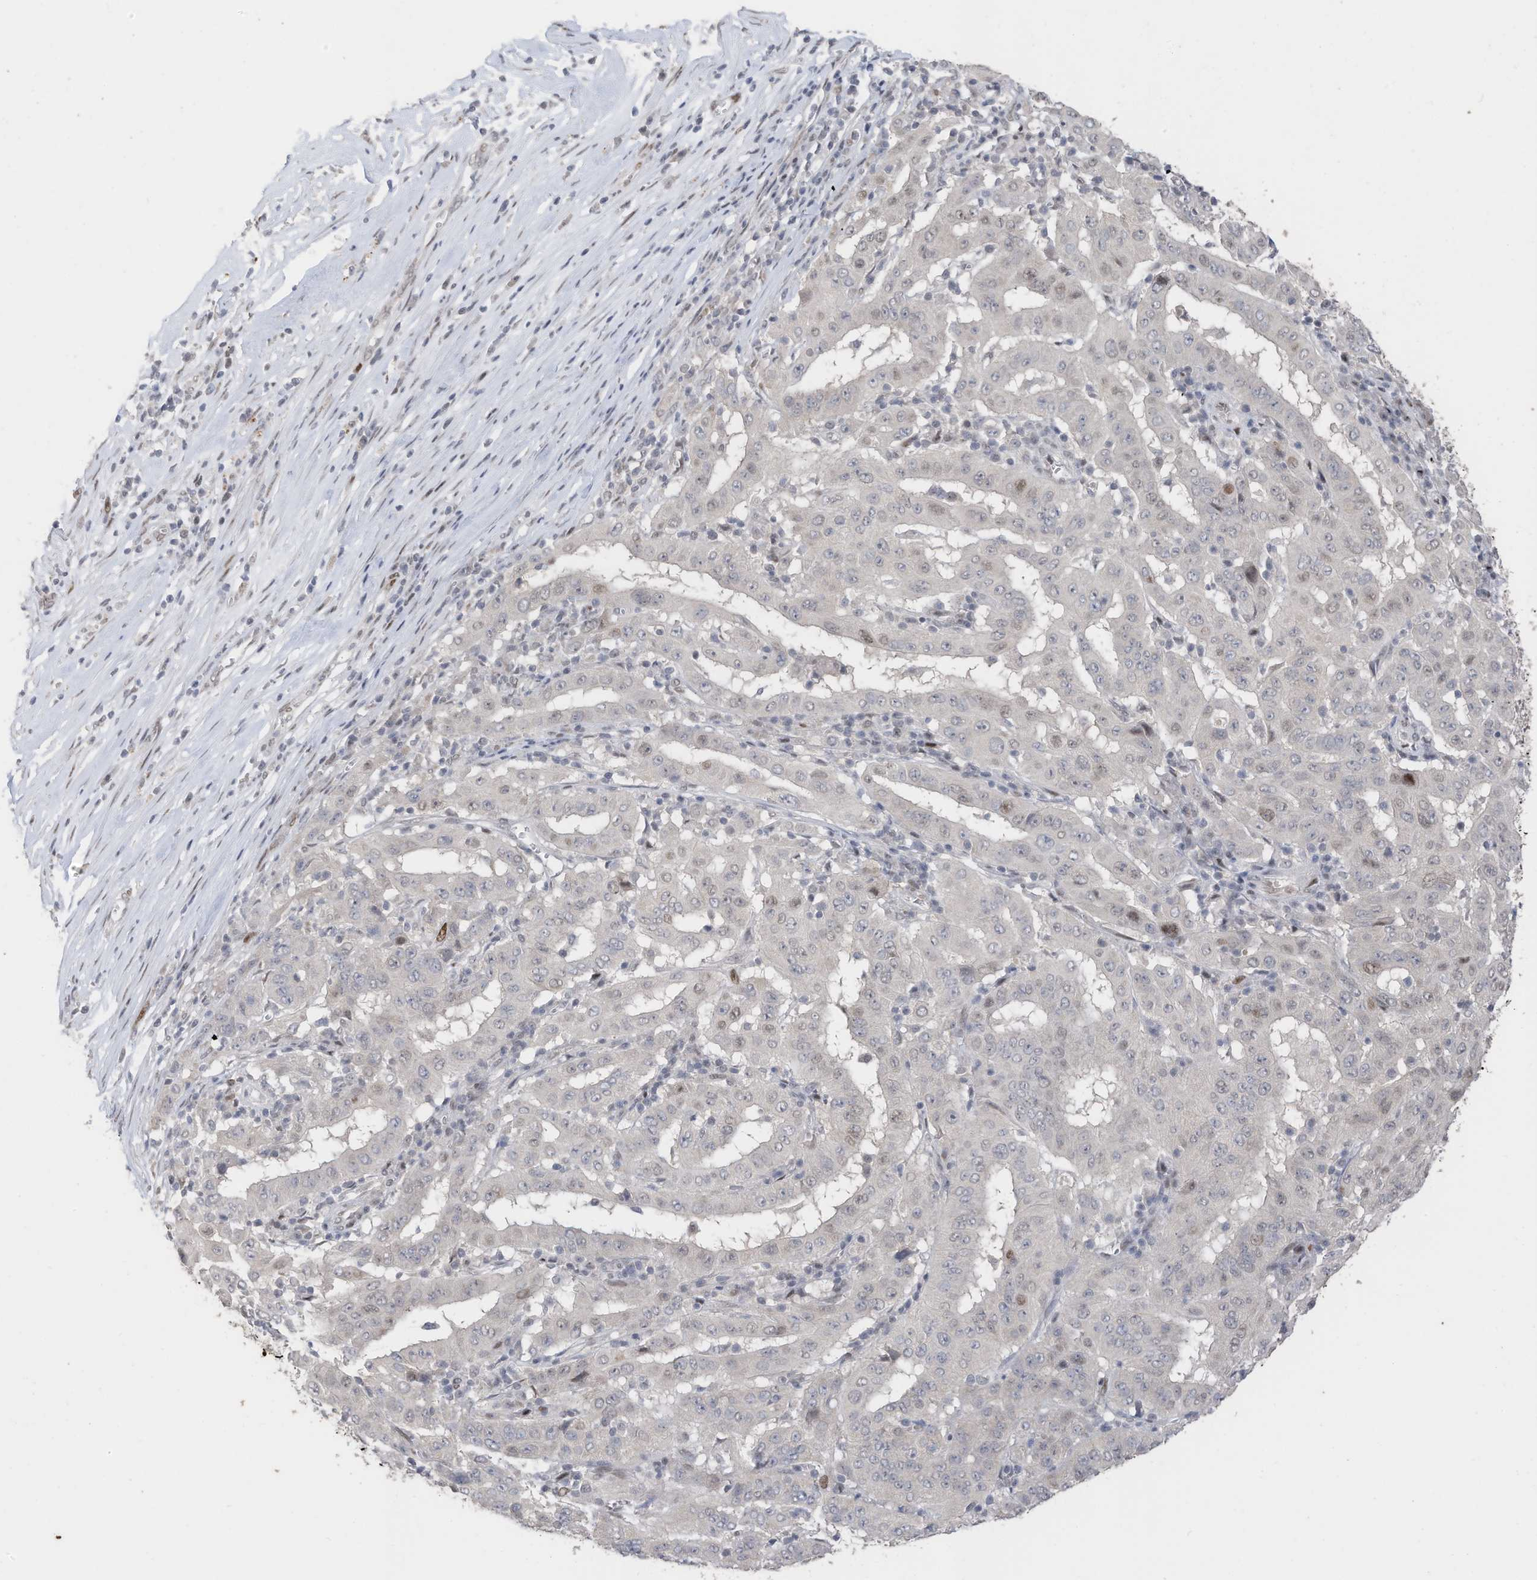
{"staining": {"intensity": "weak", "quantity": "<25%", "location": "nuclear"}, "tissue": "pancreatic cancer", "cell_type": "Tumor cells", "image_type": "cancer", "snomed": [{"axis": "morphology", "description": "Adenocarcinoma, NOS"}, {"axis": "topography", "description": "Pancreas"}], "caption": "A micrograph of pancreatic adenocarcinoma stained for a protein shows no brown staining in tumor cells.", "gene": "RABL3", "patient": {"sex": "male", "age": 63}}